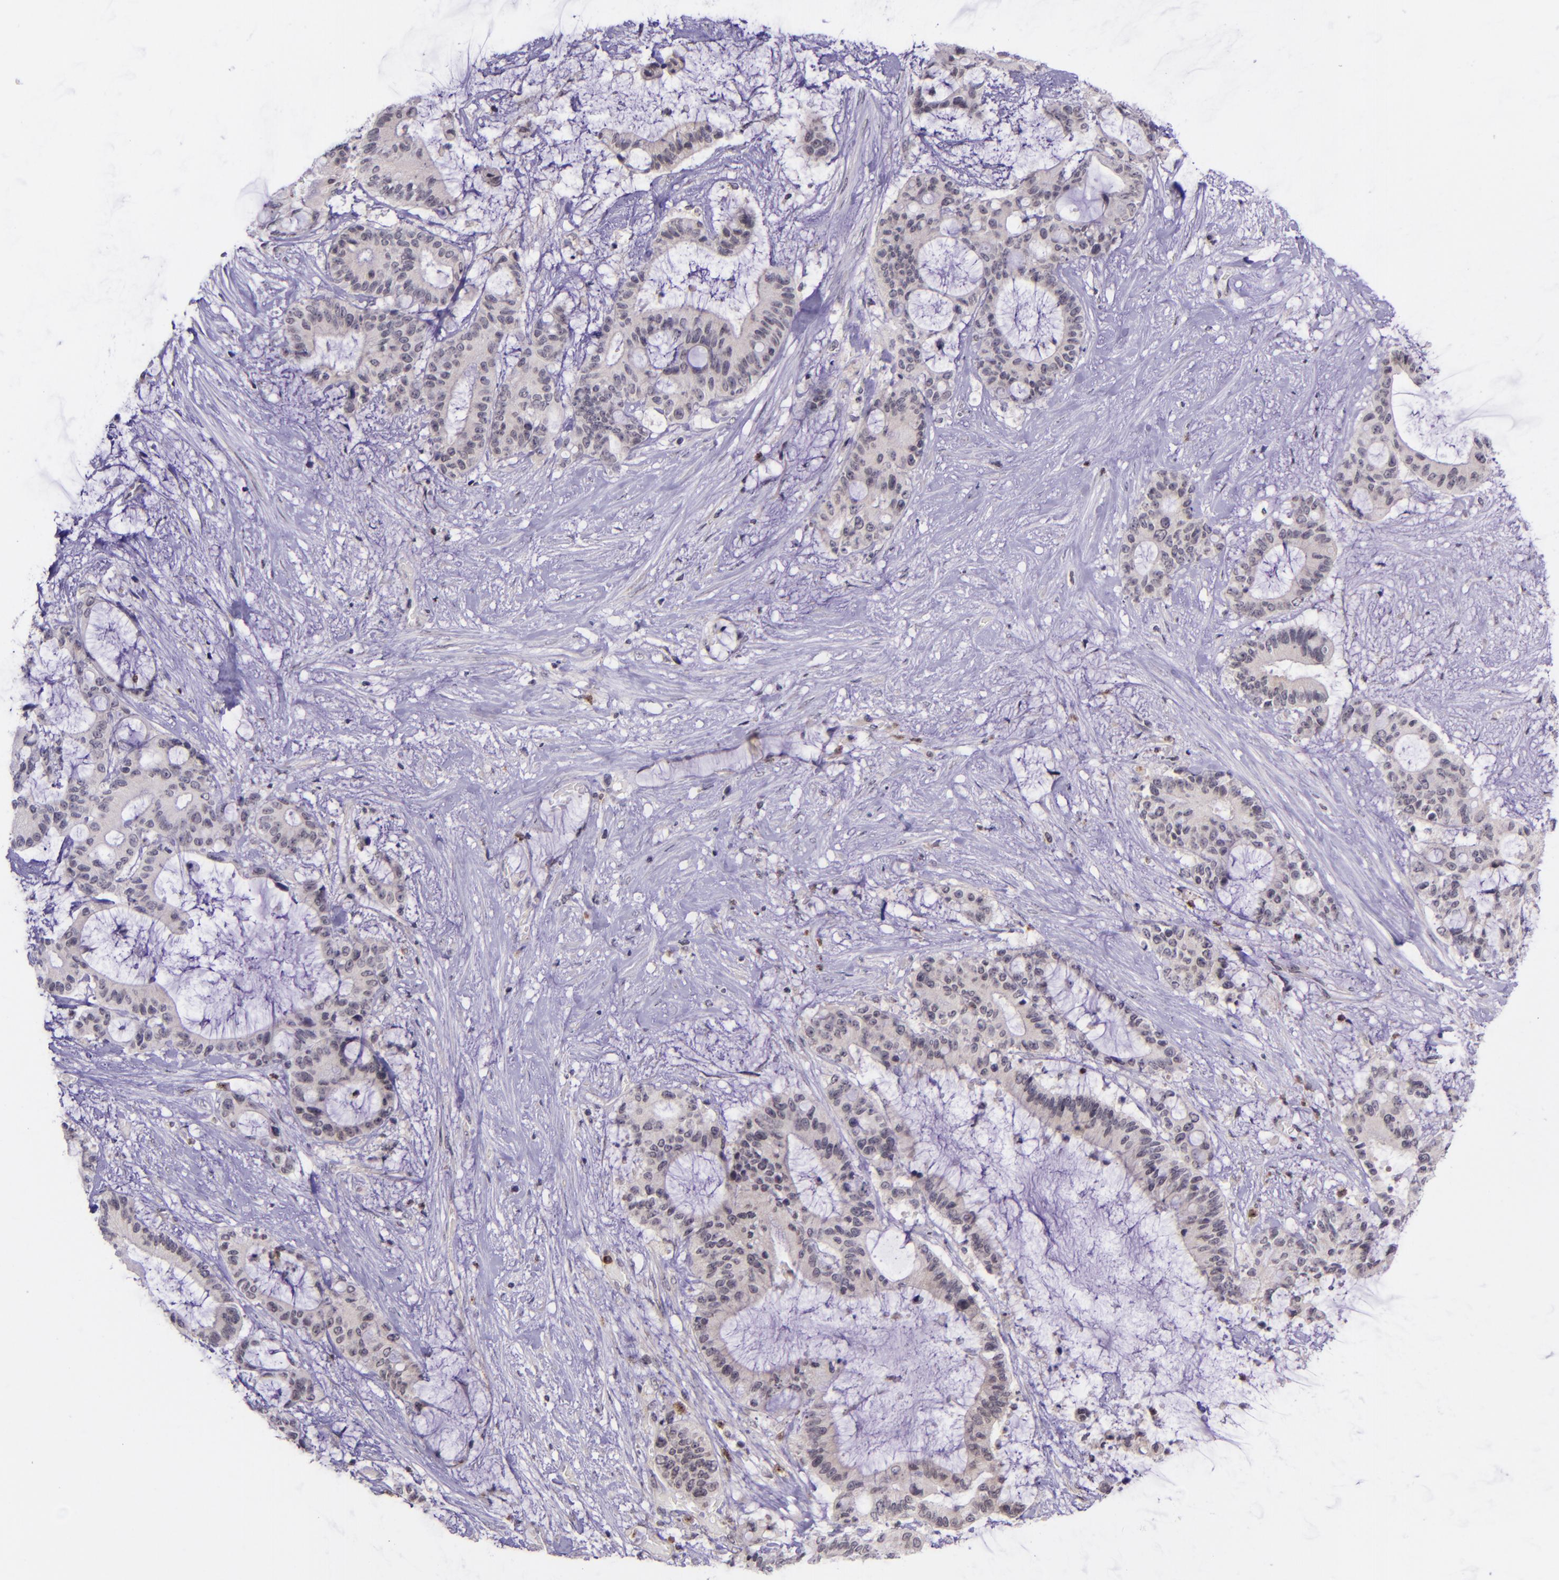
{"staining": {"intensity": "weak", "quantity": "<25%", "location": "cytoplasmic/membranous"}, "tissue": "liver cancer", "cell_type": "Tumor cells", "image_type": "cancer", "snomed": [{"axis": "morphology", "description": "Cholangiocarcinoma"}, {"axis": "topography", "description": "Liver"}], "caption": "Protein analysis of cholangiocarcinoma (liver) shows no significant expression in tumor cells.", "gene": "SELL", "patient": {"sex": "female", "age": 73}}